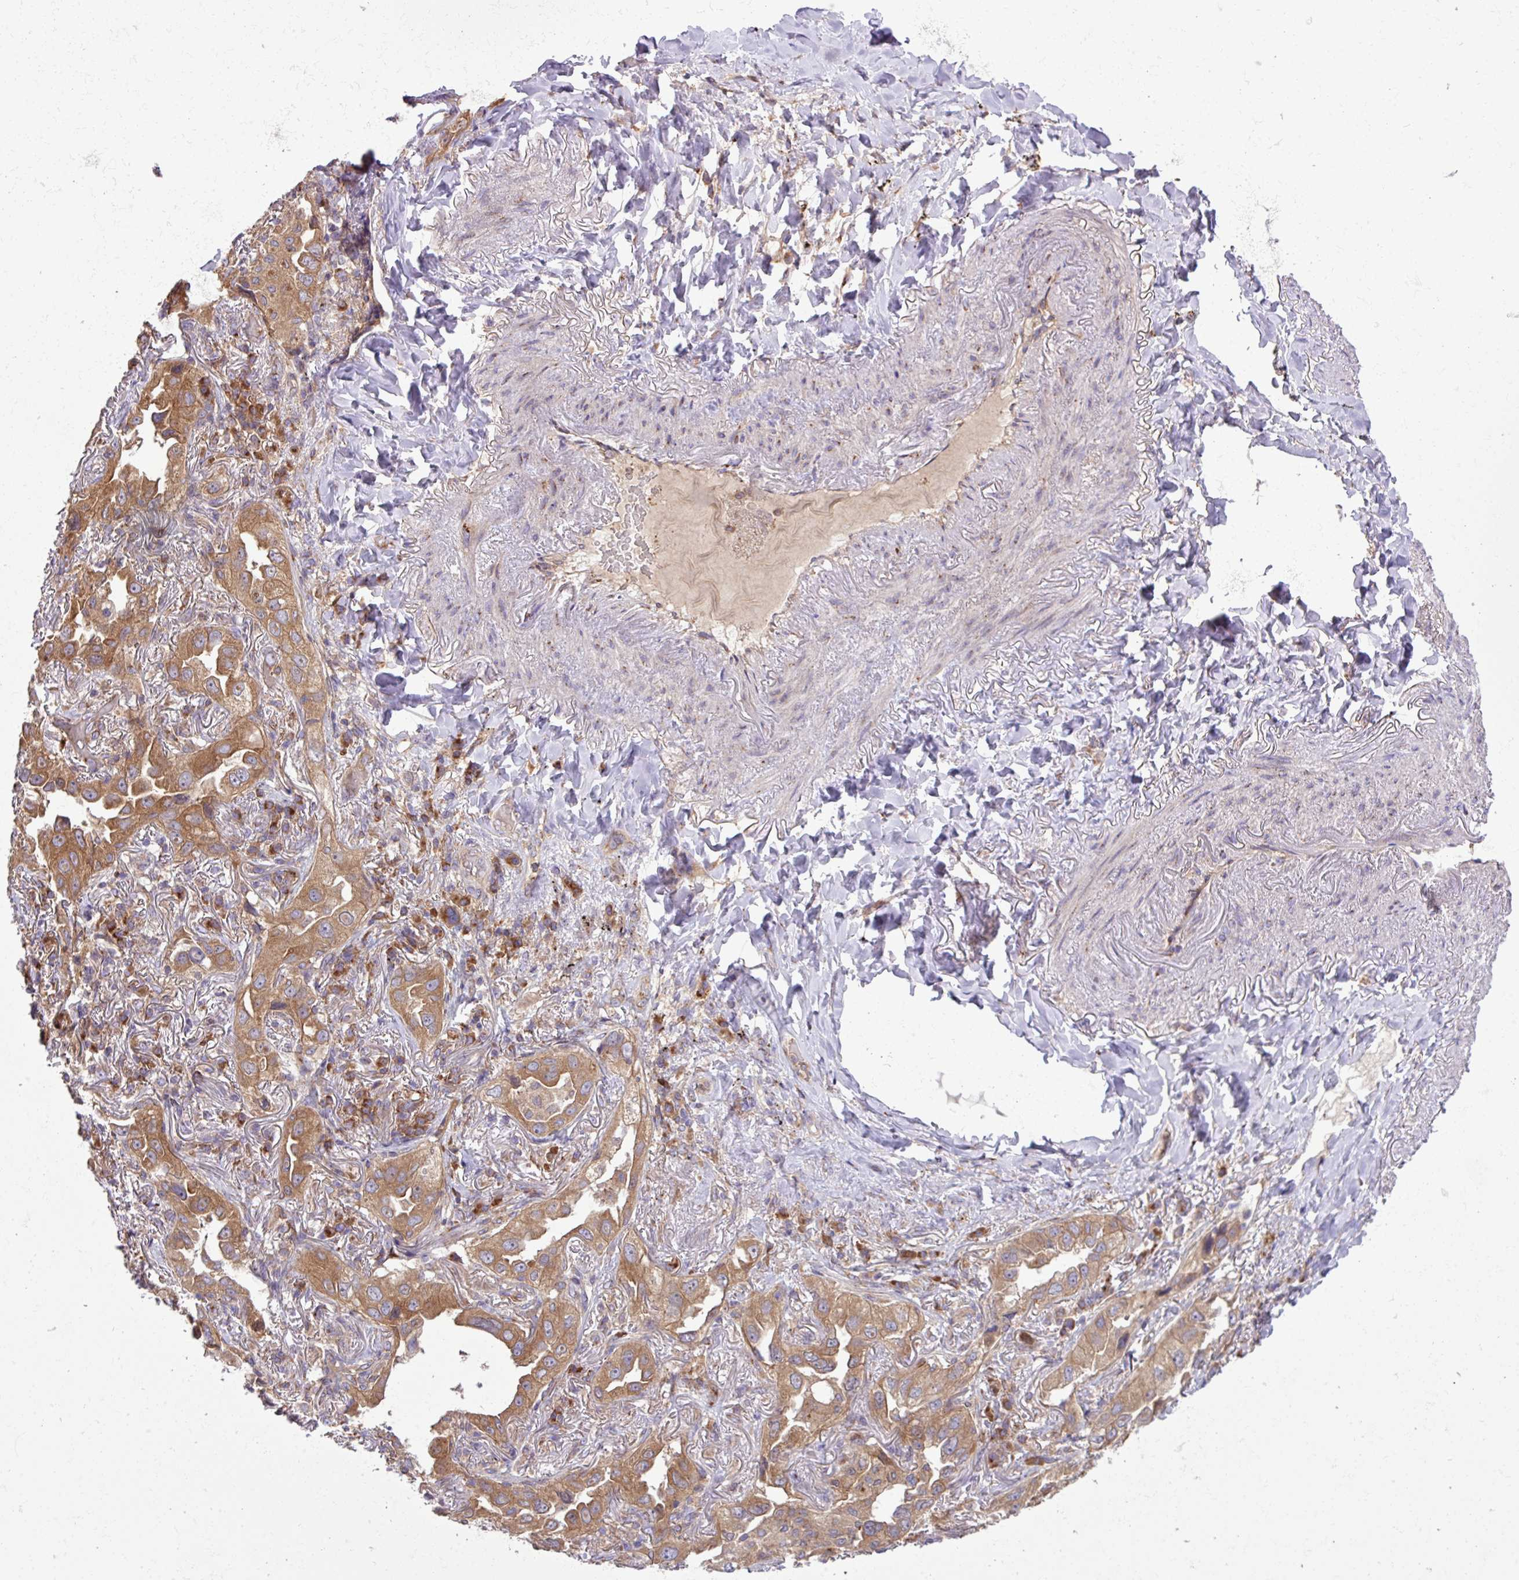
{"staining": {"intensity": "moderate", "quantity": ">75%", "location": "cytoplasmic/membranous"}, "tissue": "lung cancer", "cell_type": "Tumor cells", "image_type": "cancer", "snomed": [{"axis": "morphology", "description": "Adenocarcinoma, NOS"}, {"axis": "topography", "description": "Lung"}], "caption": "Moderate cytoplasmic/membranous protein staining is present in approximately >75% of tumor cells in adenocarcinoma (lung). (DAB (3,3'-diaminobenzidine) IHC, brown staining for protein, blue staining for nuclei).", "gene": "RAB19", "patient": {"sex": "female", "age": 69}}